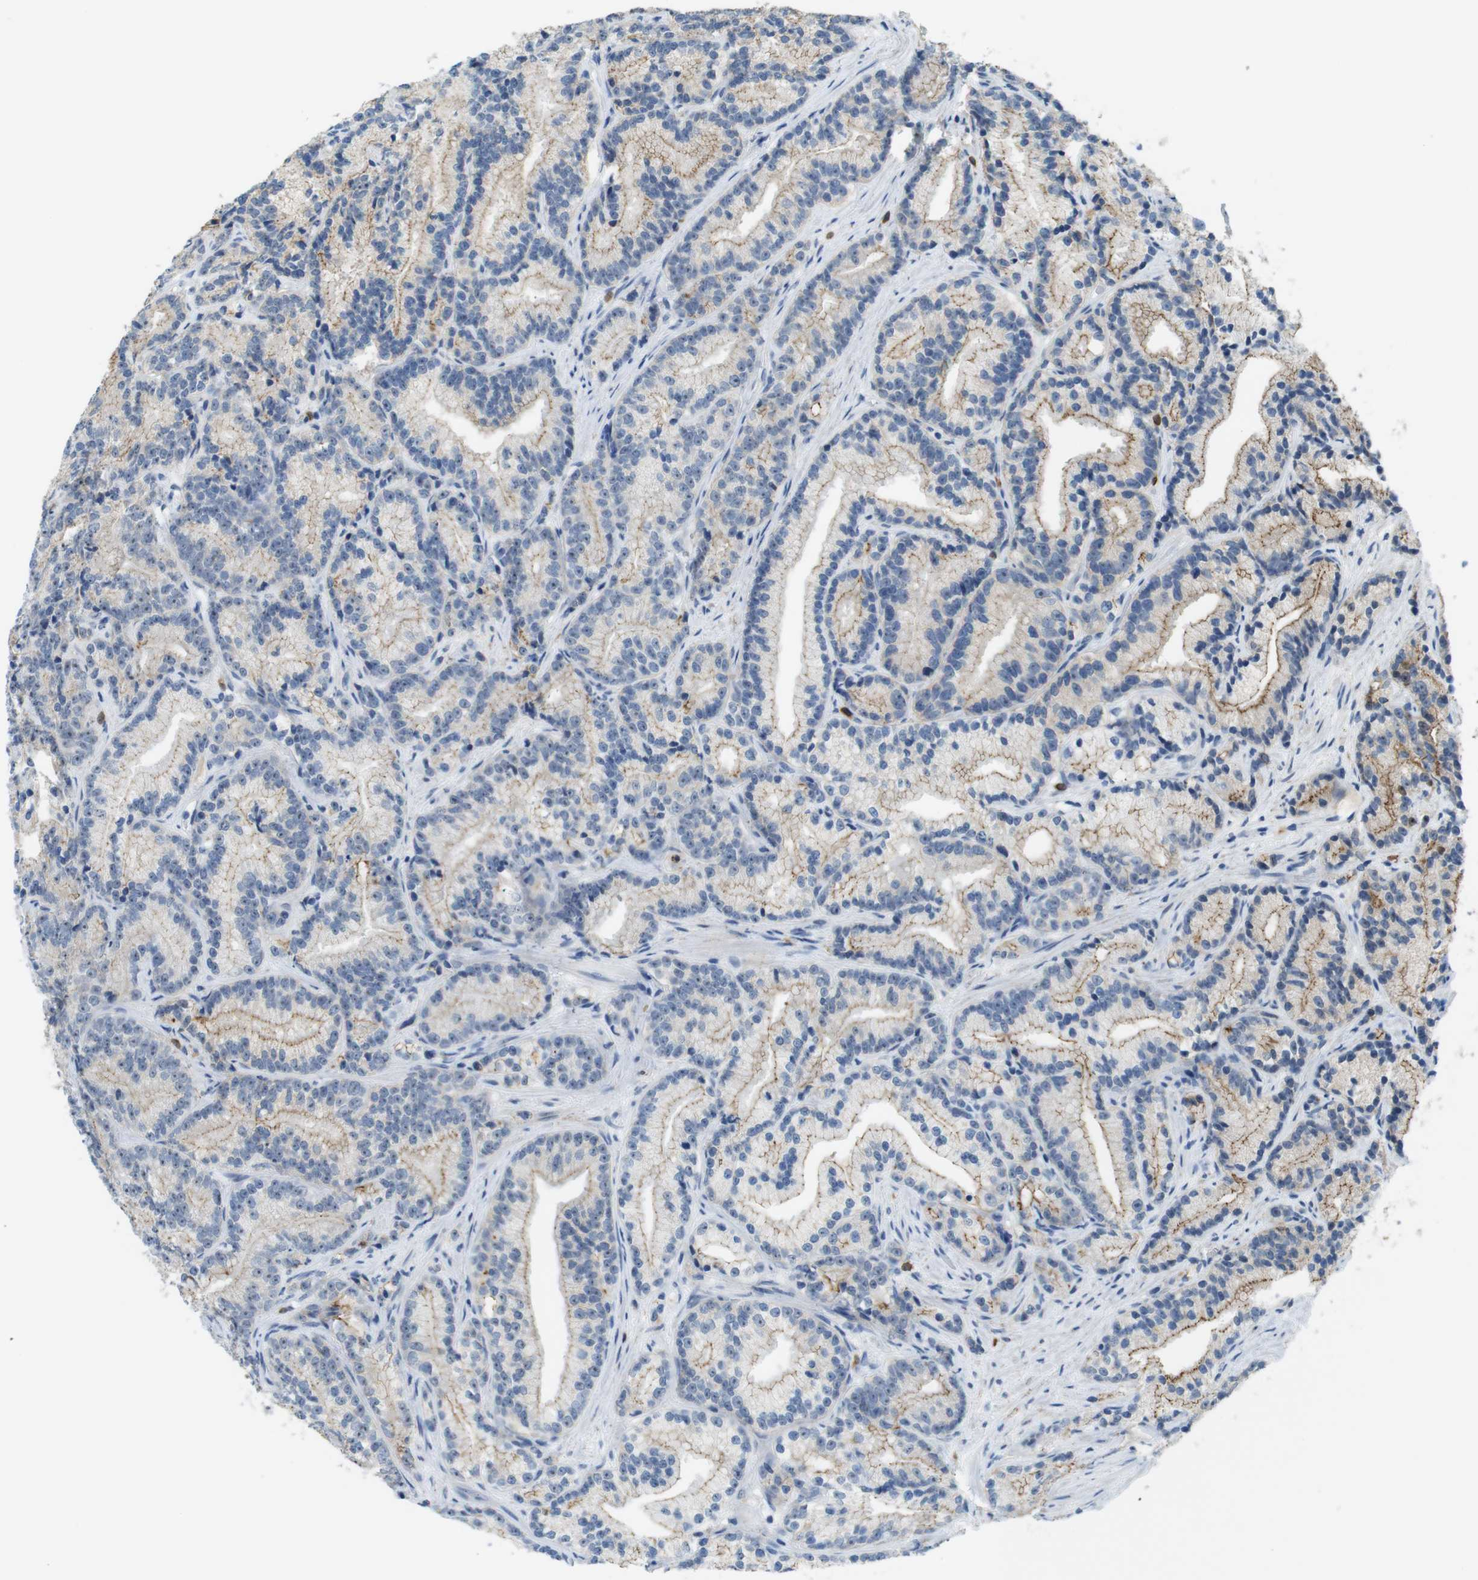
{"staining": {"intensity": "weak", "quantity": "25%-75%", "location": "cytoplasmic/membranous"}, "tissue": "prostate cancer", "cell_type": "Tumor cells", "image_type": "cancer", "snomed": [{"axis": "morphology", "description": "Adenocarcinoma, Low grade"}, {"axis": "topography", "description": "Prostate"}], "caption": "A photomicrograph showing weak cytoplasmic/membranous staining in approximately 25%-75% of tumor cells in prostate low-grade adenocarcinoma, as visualized by brown immunohistochemical staining.", "gene": "TJP3", "patient": {"sex": "male", "age": 89}}